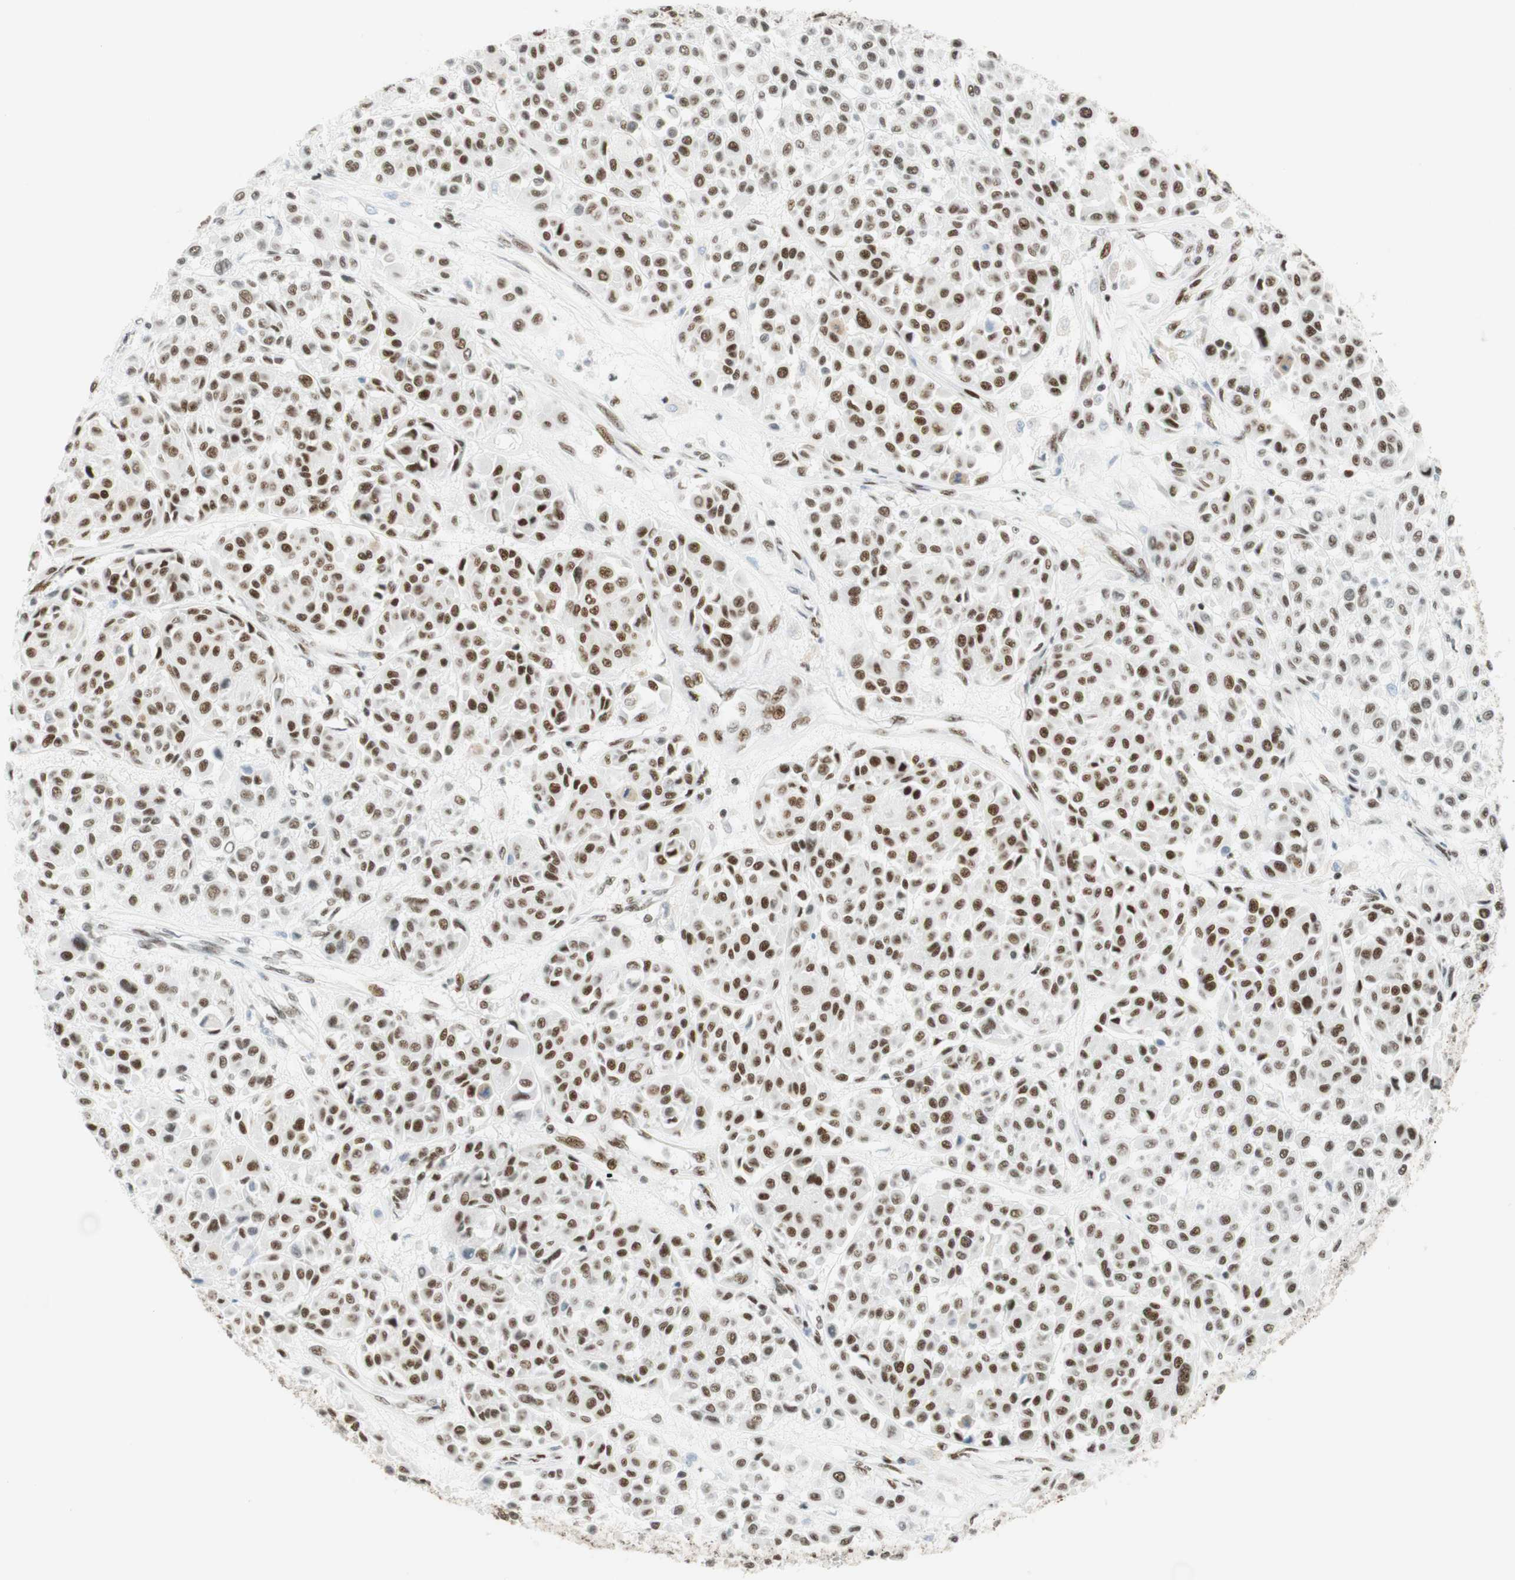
{"staining": {"intensity": "moderate", "quantity": ">75%", "location": "nuclear"}, "tissue": "melanoma", "cell_type": "Tumor cells", "image_type": "cancer", "snomed": [{"axis": "morphology", "description": "Malignant melanoma, Metastatic site"}, {"axis": "topography", "description": "Soft tissue"}], "caption": "A high-resolution histopathology image shows immunohistochemistry (IHC) staining of malignant melanoma (metastatic site), which shows moderate nuclear expression in about >75% of tumor cells. Nuclei are stained in blue.", "gene": "RNF20", "patient": {"sex": "male", "age": 41}}